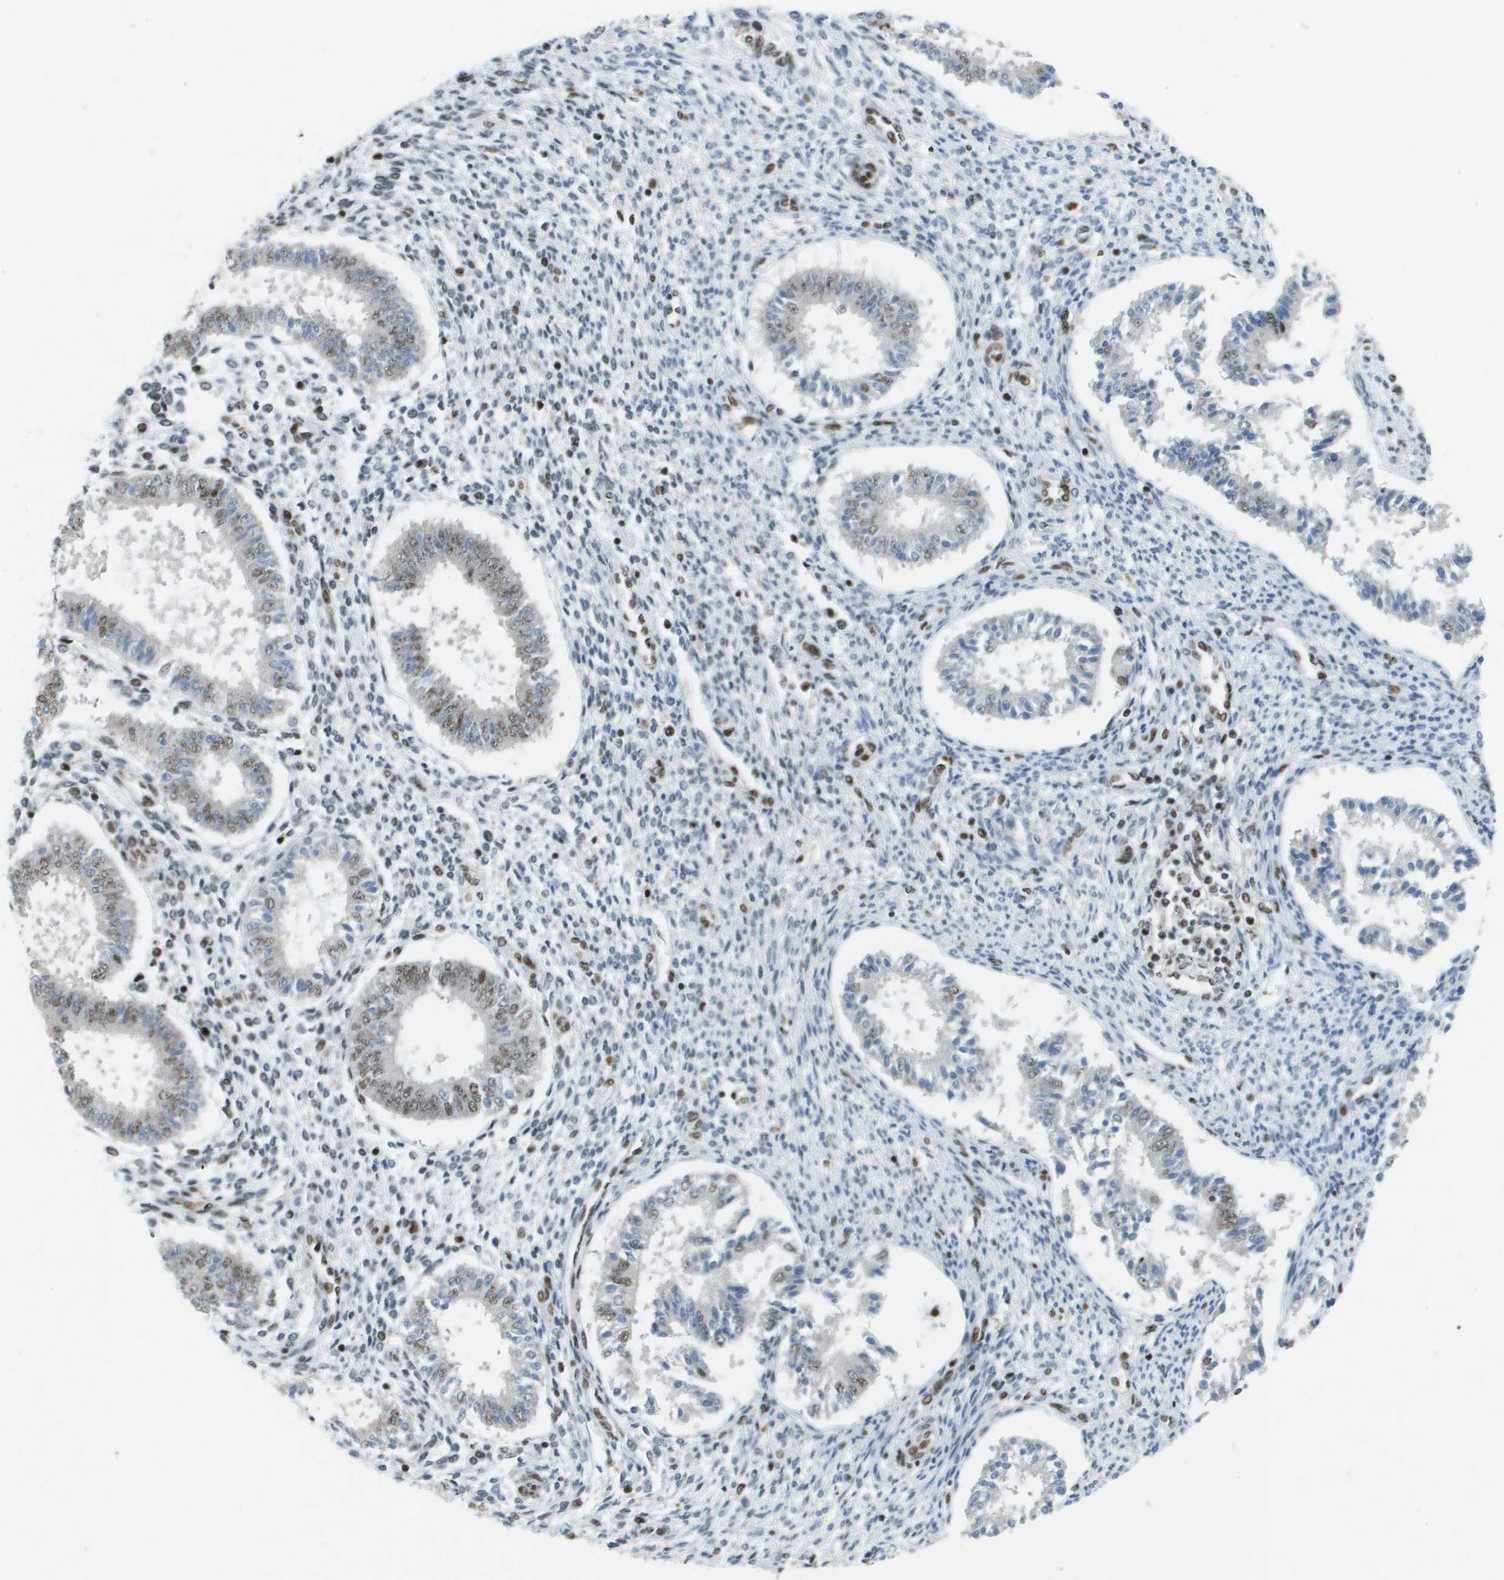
{"staining": {"intensity": "moderate", "quantity": "<25%", "location": "nuclear"}, "tissue": "endometrium", "cell_type": "Cells in endometrial stroma", "image_type": "normal", "snomed": [{"axis": "morphology", "description": "Normal tissue, NOS"}, {"axis": "topography", "description": "Endometrium"}], "caption": "Protein analysis of benign endometrium demonstrates moderate nuclear staining in about <25% of cells in endometrial stroma. Nuclei are stained in blue.", "gene": "IRF7", "patient": {"sex": "female", "age": 35}}